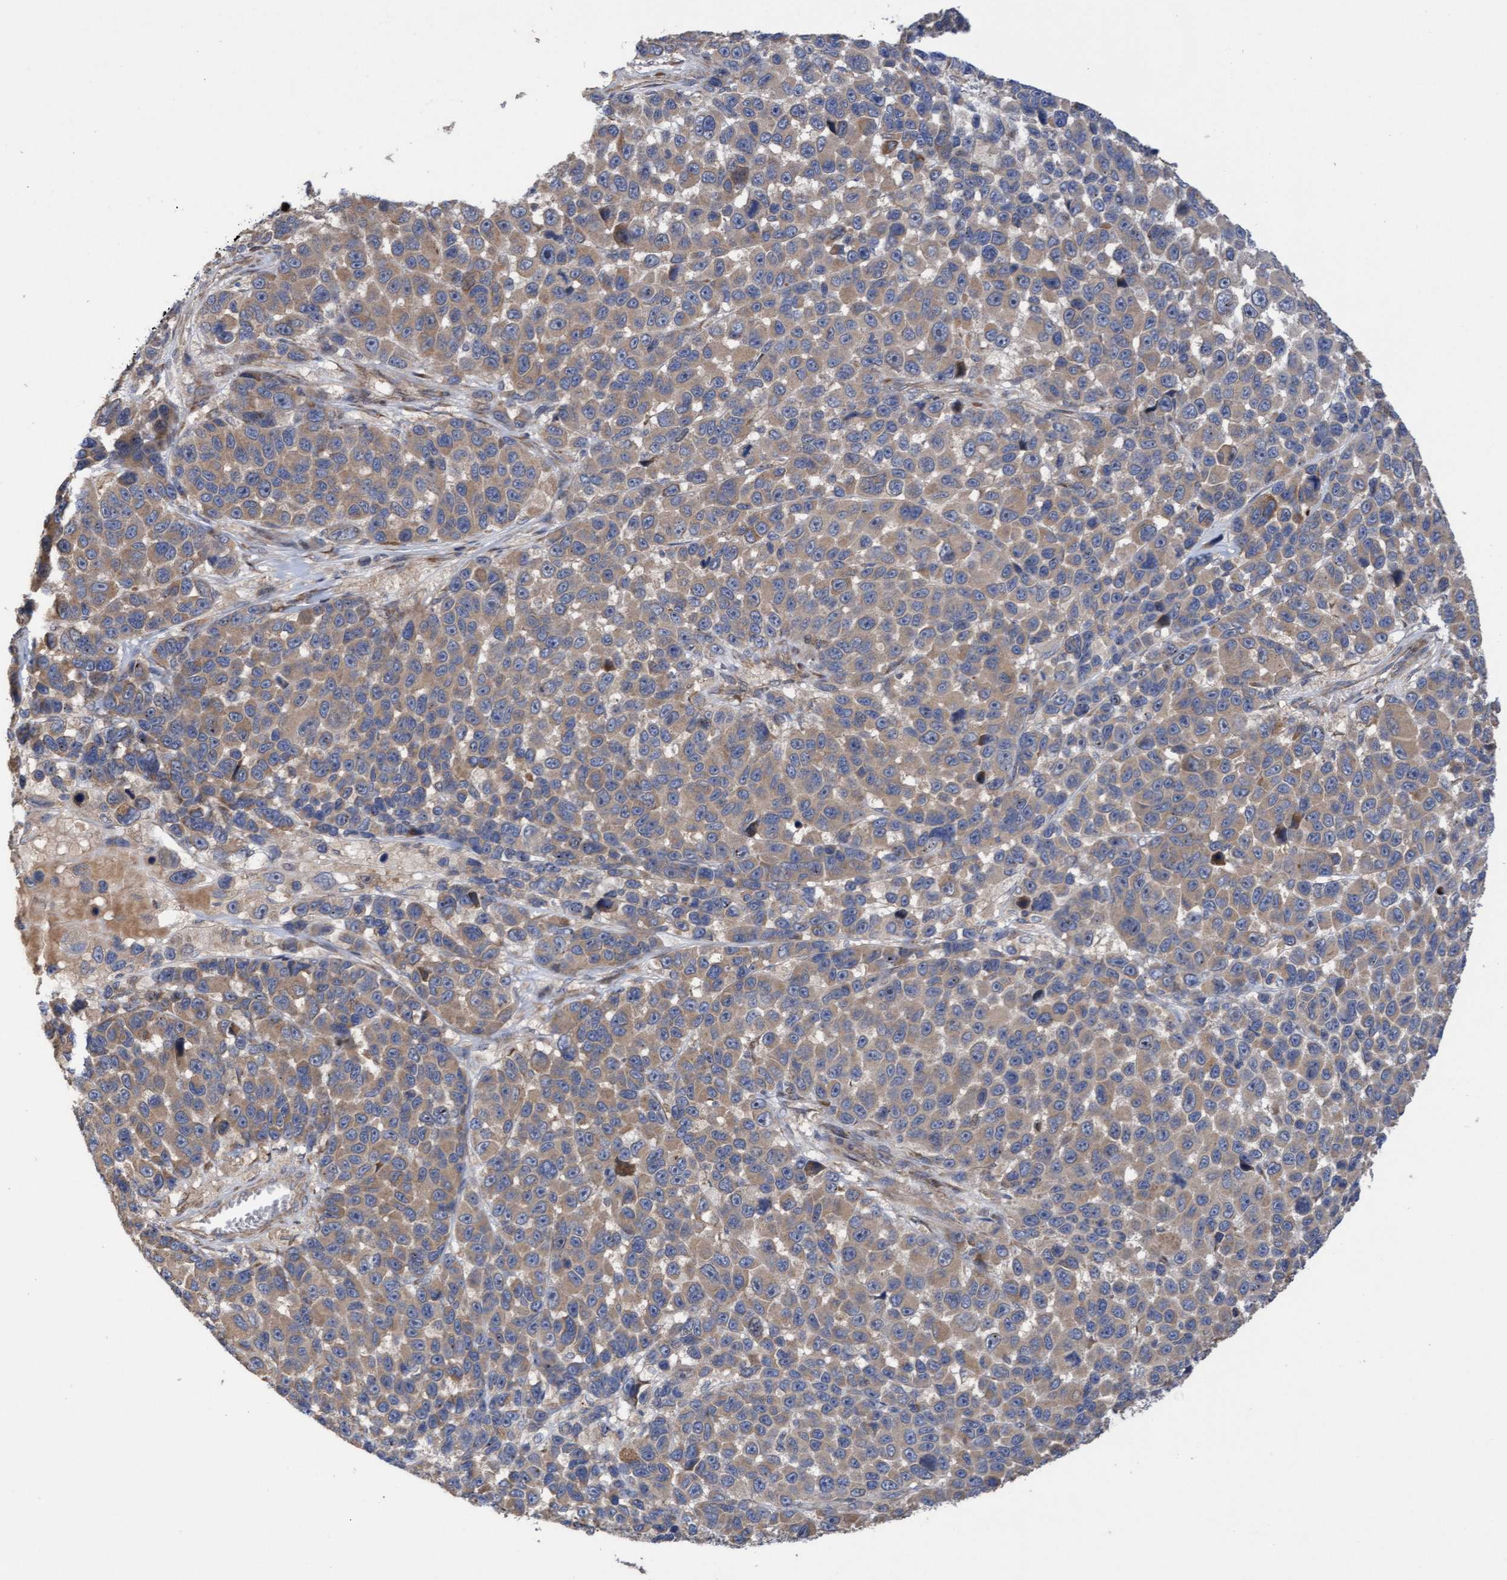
{"staining": {"intensity": "moderate", "quantity": ">75%", "location": "cytoplasmic/membranous"}, "tissue": "melanoma", "cell_type": "Tumor cells", "image_type": "cancer", "snomed": [{"axis": "morphology", "description": "Malignant melanoma, NOS"}, {"axis": "topography", "description": "Skin"}], "caption": "Protein expression analysis of melanoma displays moderate cytoplasmic/membranous expression in about >75% of tumor cells. (IHC, brightfield microscopy, high magnification).", "gene": "ELP5", "patient": {"sex": "male", "age": 53}}